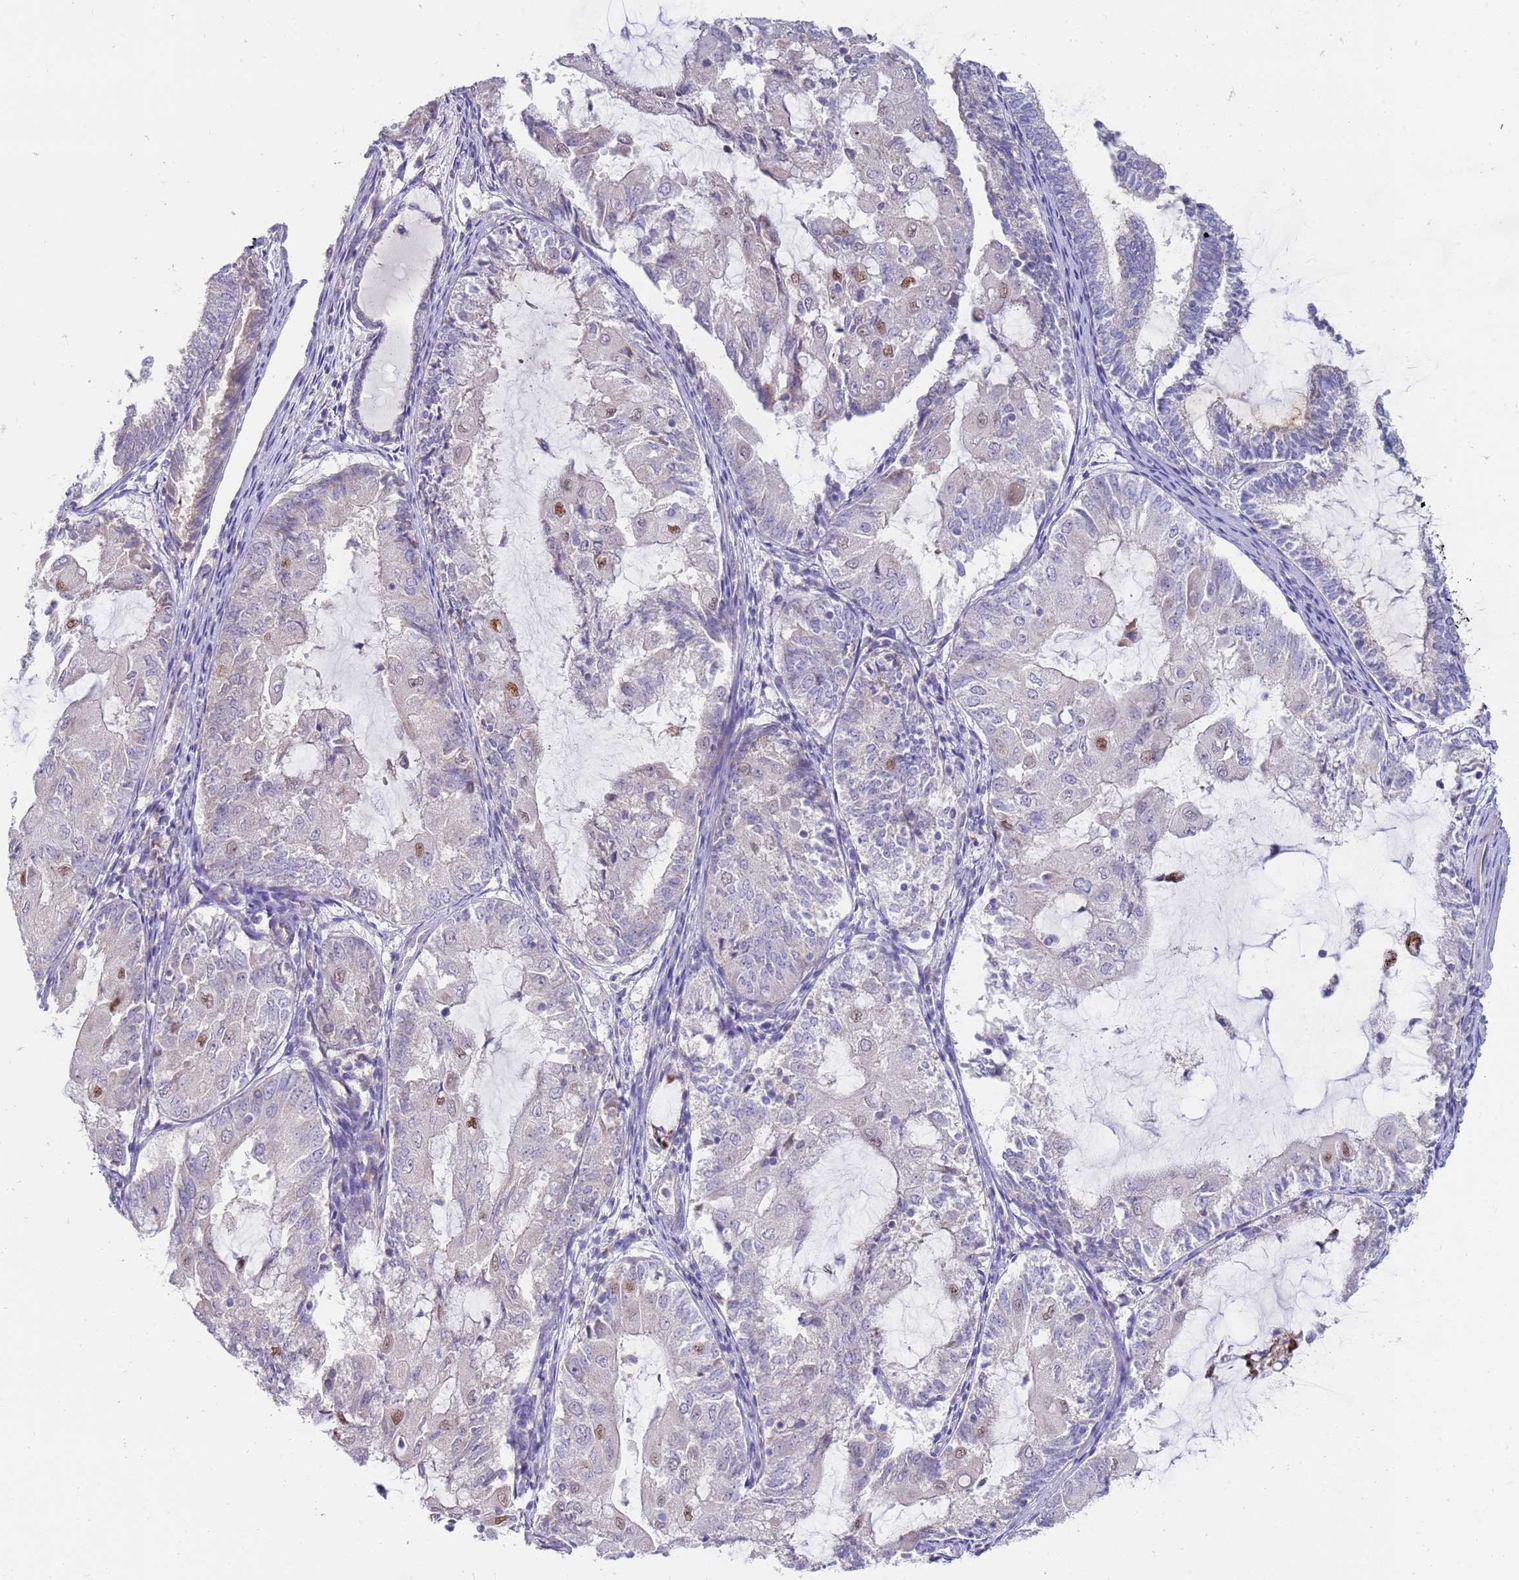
{"staining": {"intensity": "moderate", "quantity": "<25%", "location": "nuclear"}, "tissue": "endometrial cancer", "cell_type": "Tumor cells", "image_type": "cancer", "snomed": [{"axis": "morphology", "description": "Adenocarcinoma, NOS"}, {"axis": "topography", "description": "Endometrium"}], "caption": "Endometrial cancer (adenocarcinoma) was stained to show a protein in brown. There is low levels of moderate nuclear positivity in approximately <25% of tumor cells. The staining was performed using DAB, with brown indicating positive protein expression. Nuclei are stained blue with hematoxylin.", "gene": "STK25", "patient": {"sex": "female", "age": 81}}